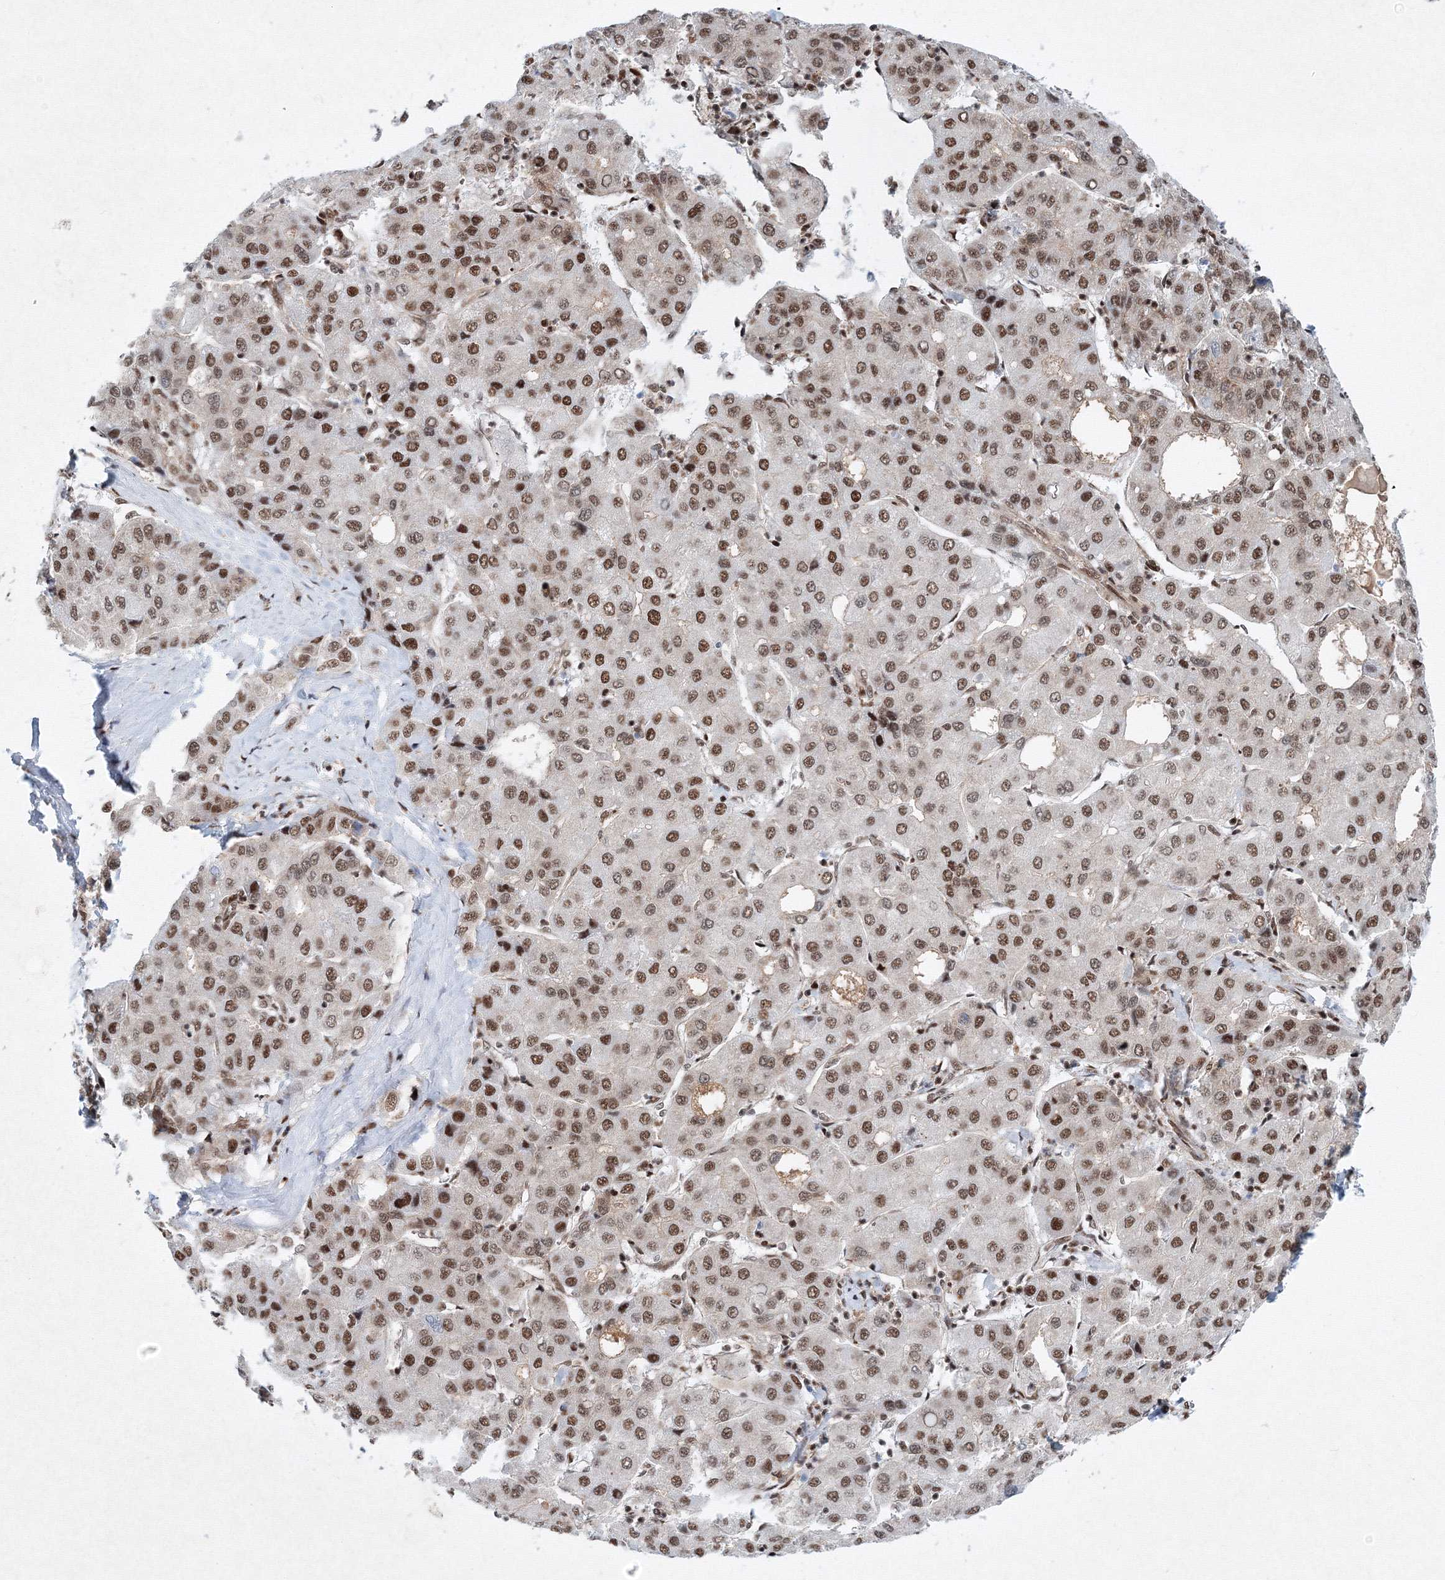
{"staining": {"intensity": "moderate", "quantity": ">75%", "location": "nuclear"}, "tissue": "liver cancer", "cell_type": "Tumor cells", "image_type": "cancer", "snomed": [{"axis": "morphology", "description": "Carcinoma, Hepatocellular, NOS"}, {"axis": "topography", "description": "Liver"}], "caption": "IHC of human liver hepatocellular carcinoma shows medium levels of moderate nuclear staining in approximately >75% of tumor cells.", "gene": "SNRPC", "patient": {"sex": "male", "age": 65}}